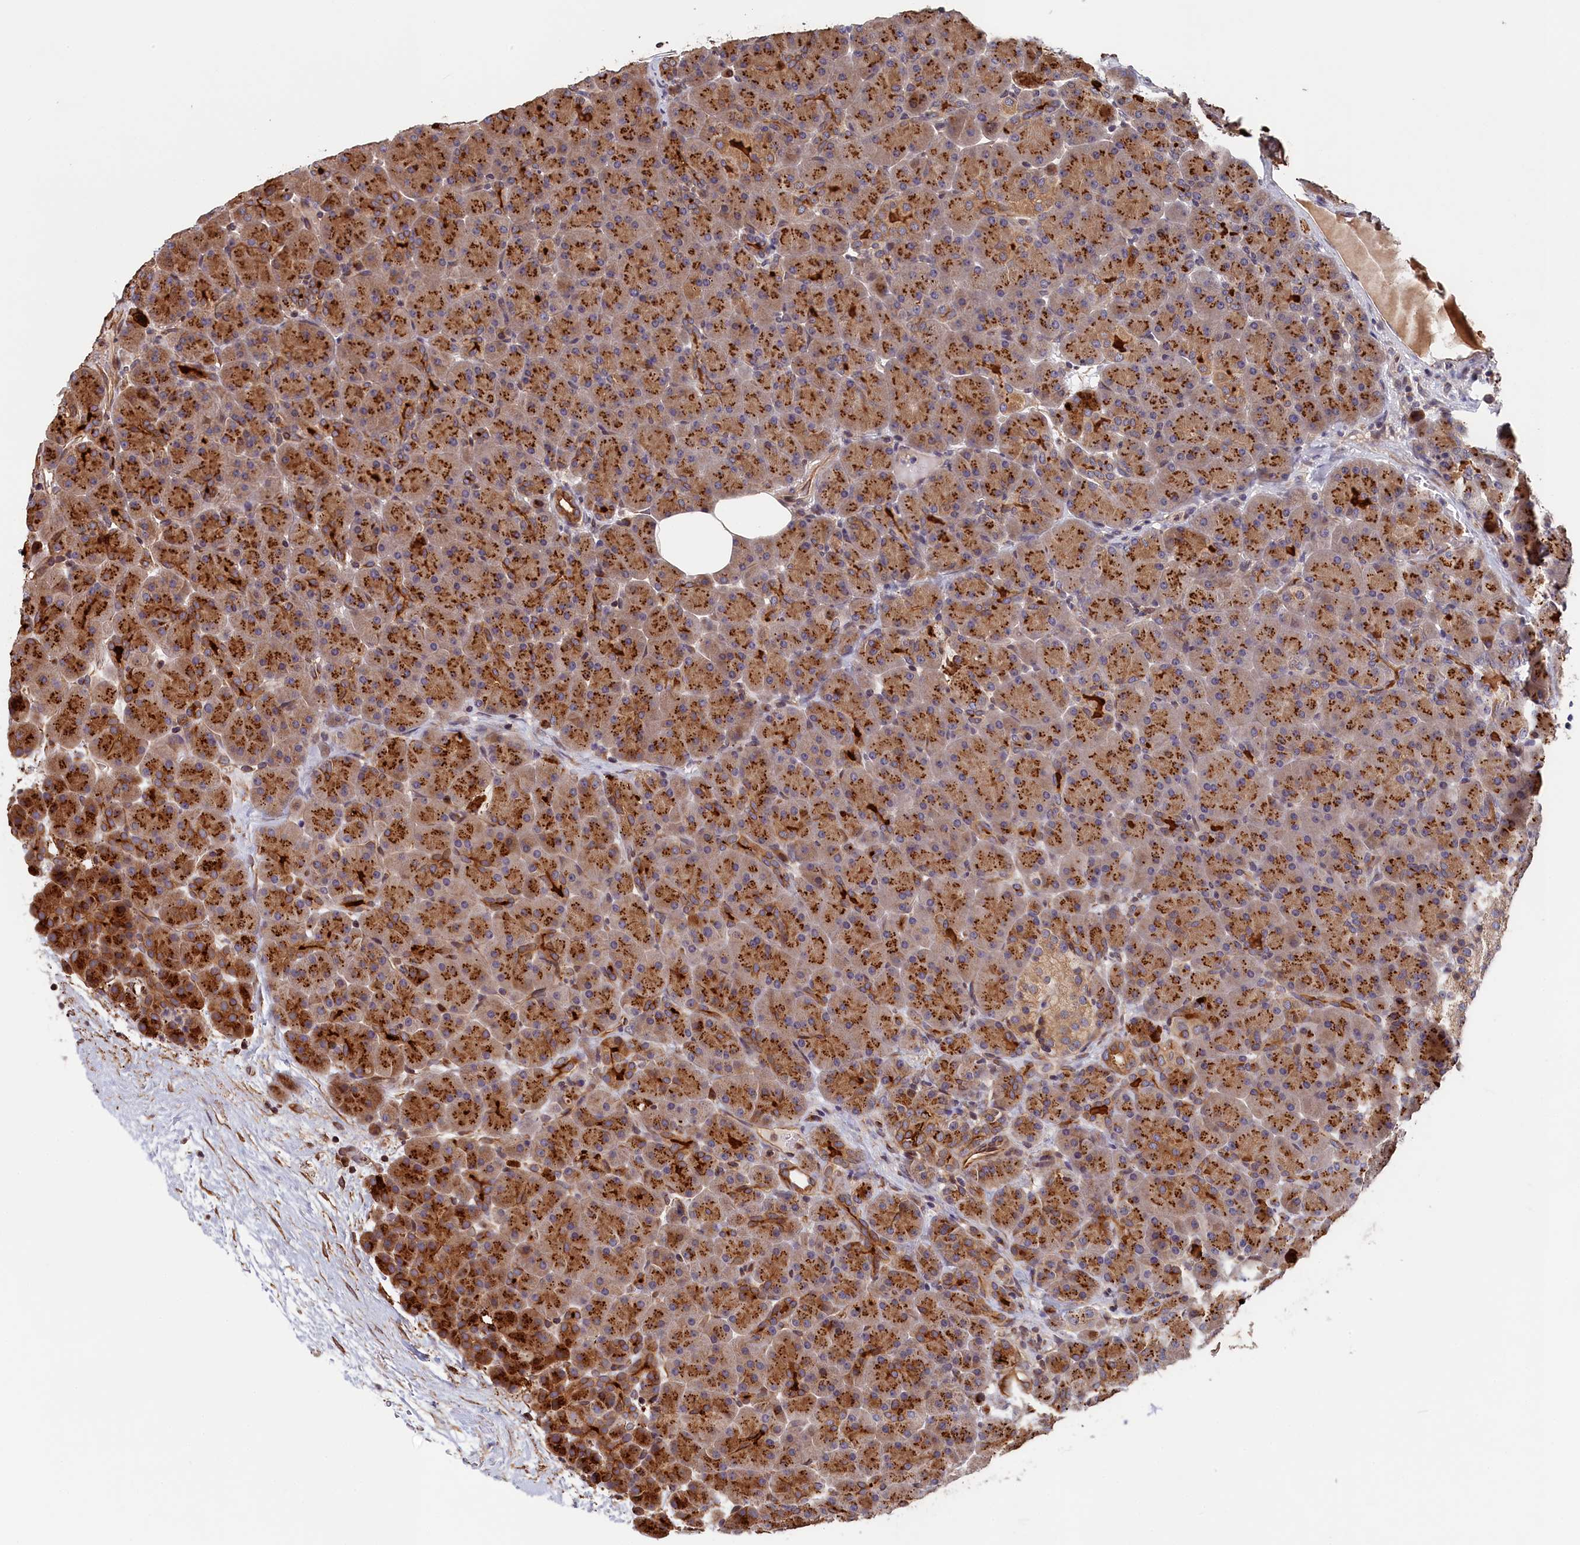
{"staining": {"intensity": "strong", "quantity": ">75%", "location": "cytoplasmic/membranous"}, "tissue": "pancreas", "cell_type": "Exocrine glandular cells", "image_type": "normal", "snomed": [{"axis": "morphology", "description": "Normal tissue, NOS"}, {"axis": "topography", "description": "Pancreas"}], "caption": "About >75% of exocrine glandular cells in unremarkable pancreas show strong cytoplasmic/membranous protein staining as visualized by brown immunohistochemical staining.", "gene": "TMEM116", "patient": {"sex": "male", "age": 66}}